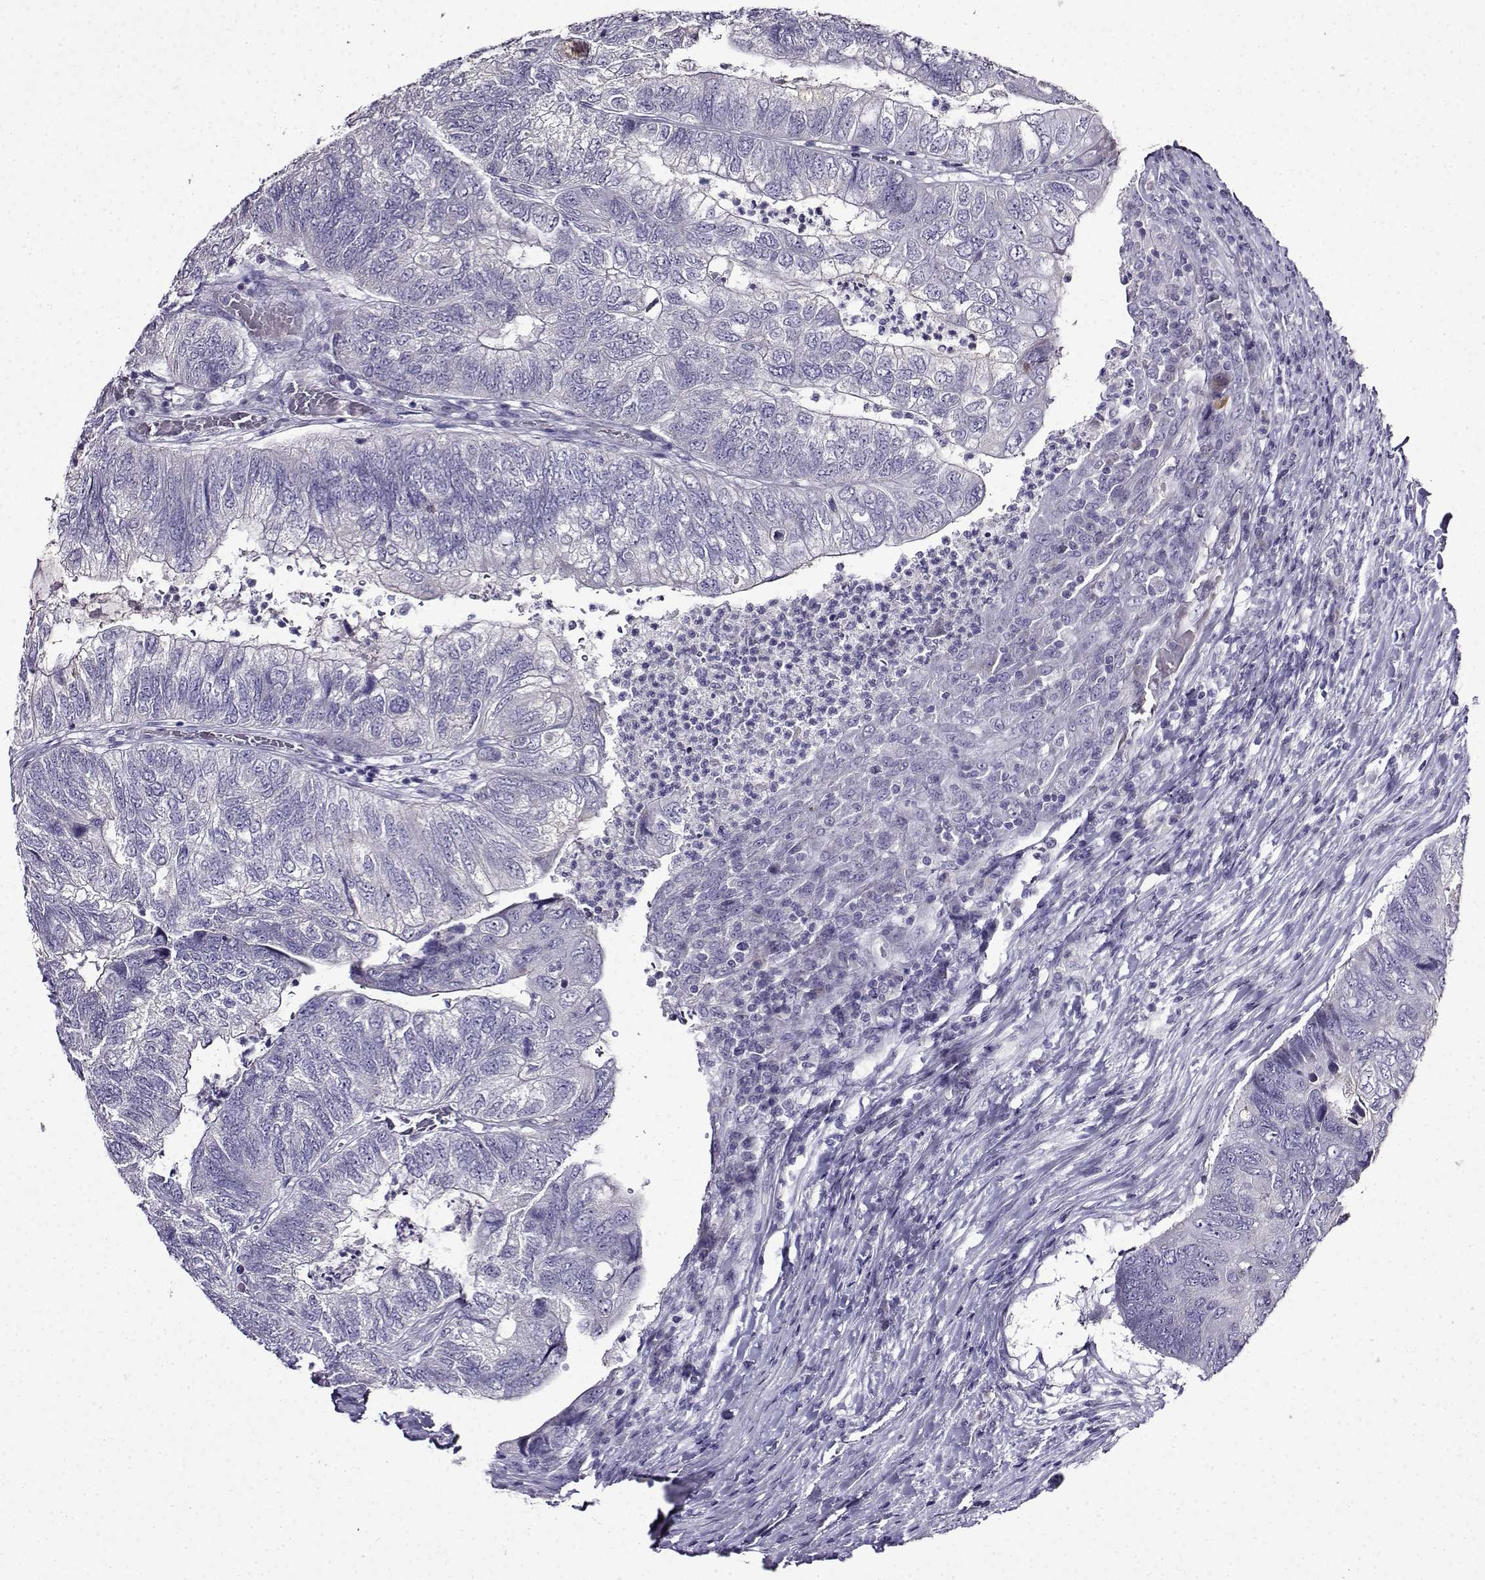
{"staining": {"intensity": "negative", "quantity": "none", "location": "none"}, "tissue": "colorectal cancer", "cell_type": "Tumor cells", "image_type": "cancer", "snomed": [{"axis": "morphology", "description": "Adenocarcinoma, NOS"}, {"axis": "topography", "description": "Colon"}], "caption": "High magnification brightfield microscopy of adenocarcinoma (colorectal) stained with DAB (brown) and counterstained with hematoxylin (blue): tumor cells show no significant staining.", "gene": "TMEM266", "patient": {"sex": "female", "age": 67}}